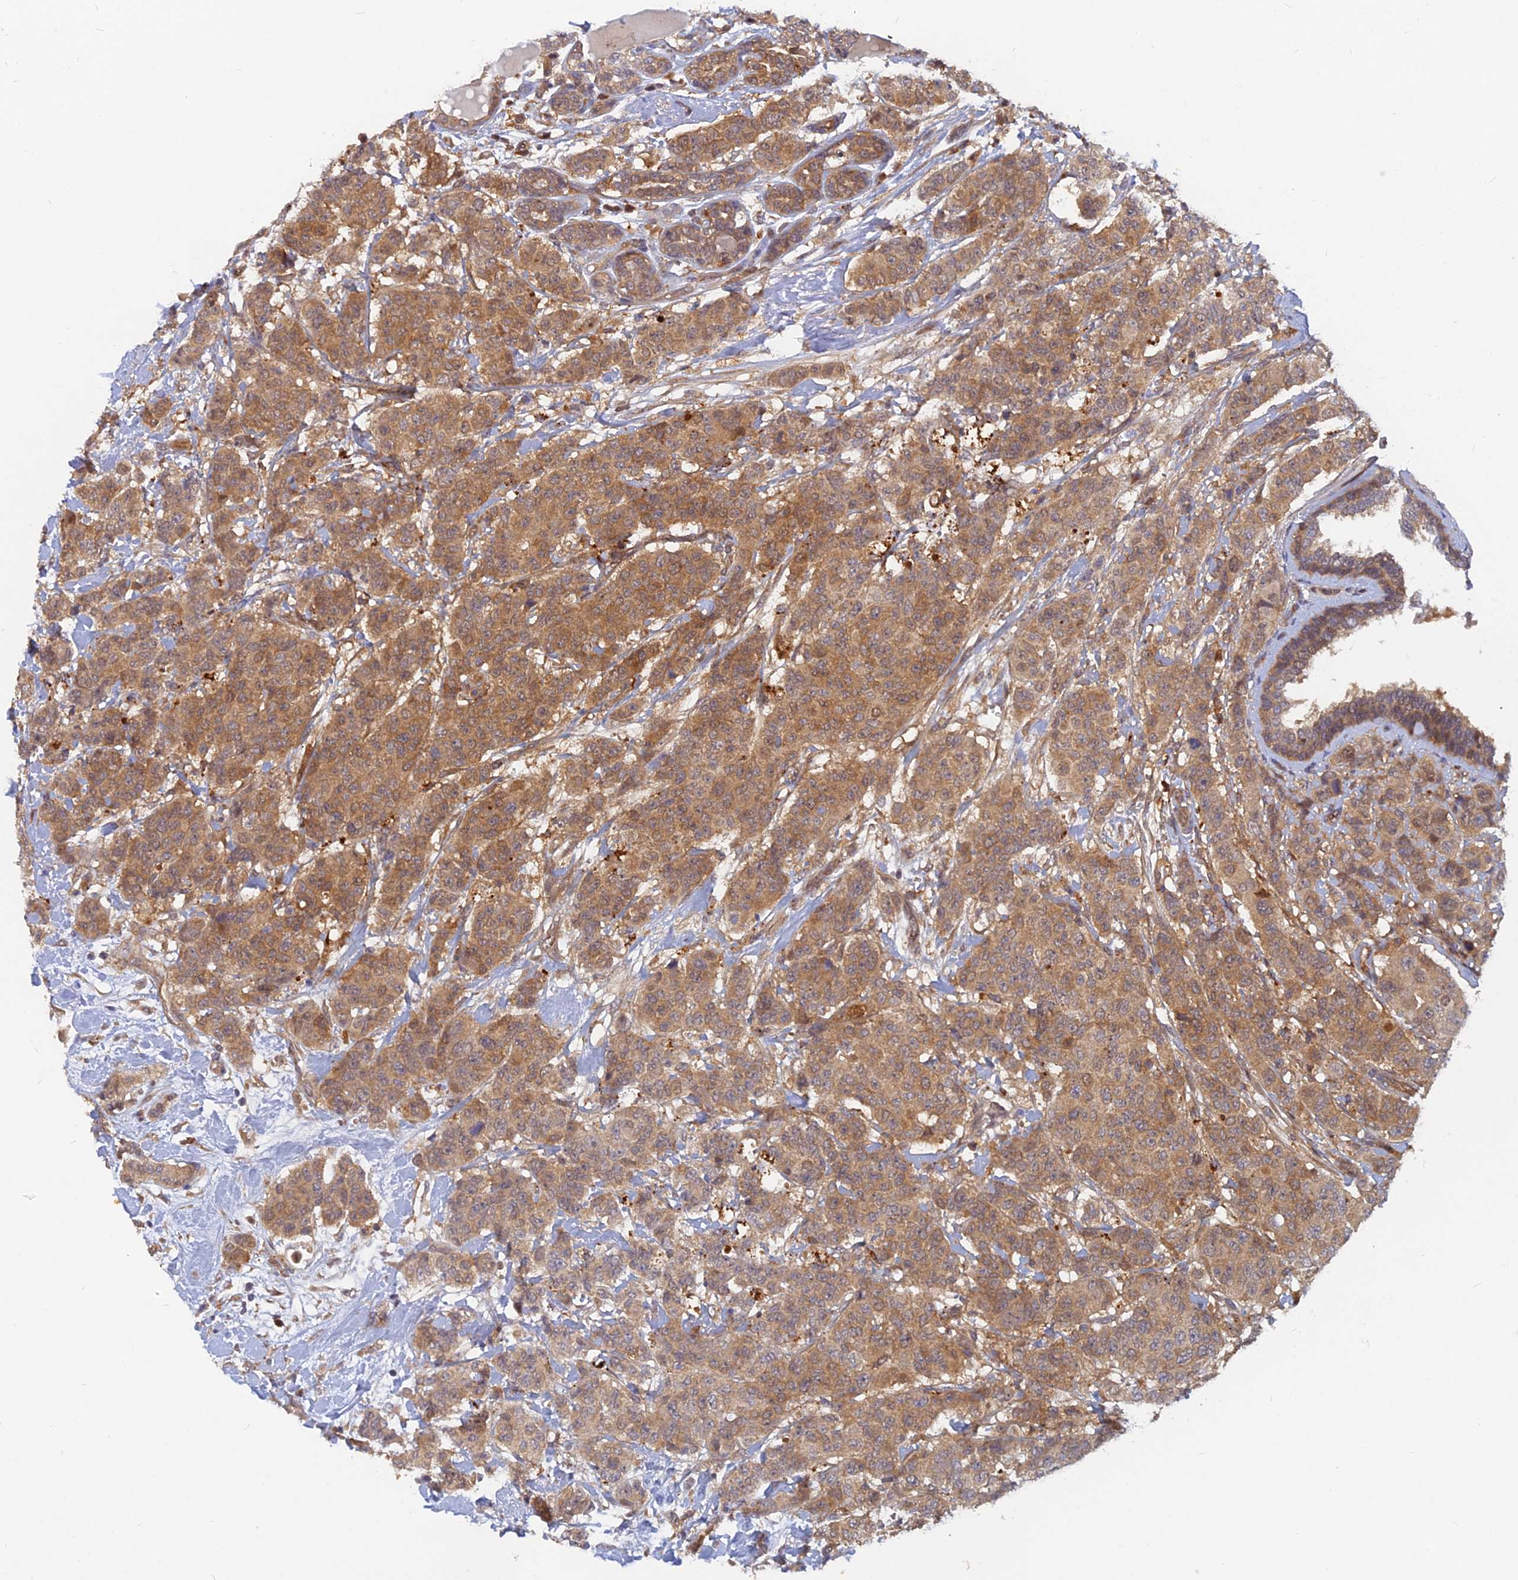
{"staining": {"intensity": "moderate", "quantity": ">75%", "location": "cytoplasmic/membranous"}, "tissue": "breast cancer", "cell_type": "Tumor cells", "image_type": "cancer", "snomed": [{"axis": "morphology", "description": "Duct carcinoma"}, {"axis": "topography", "description": "Breast"}], "caption": "Moderate cytoplasmic/membranous protein expression is identified in approximately >75% of tumor cells in breast infiltrating ductal carcinoma.", "gene": "ARL2BP", "patient": {"sex": "female", "age": 40}}